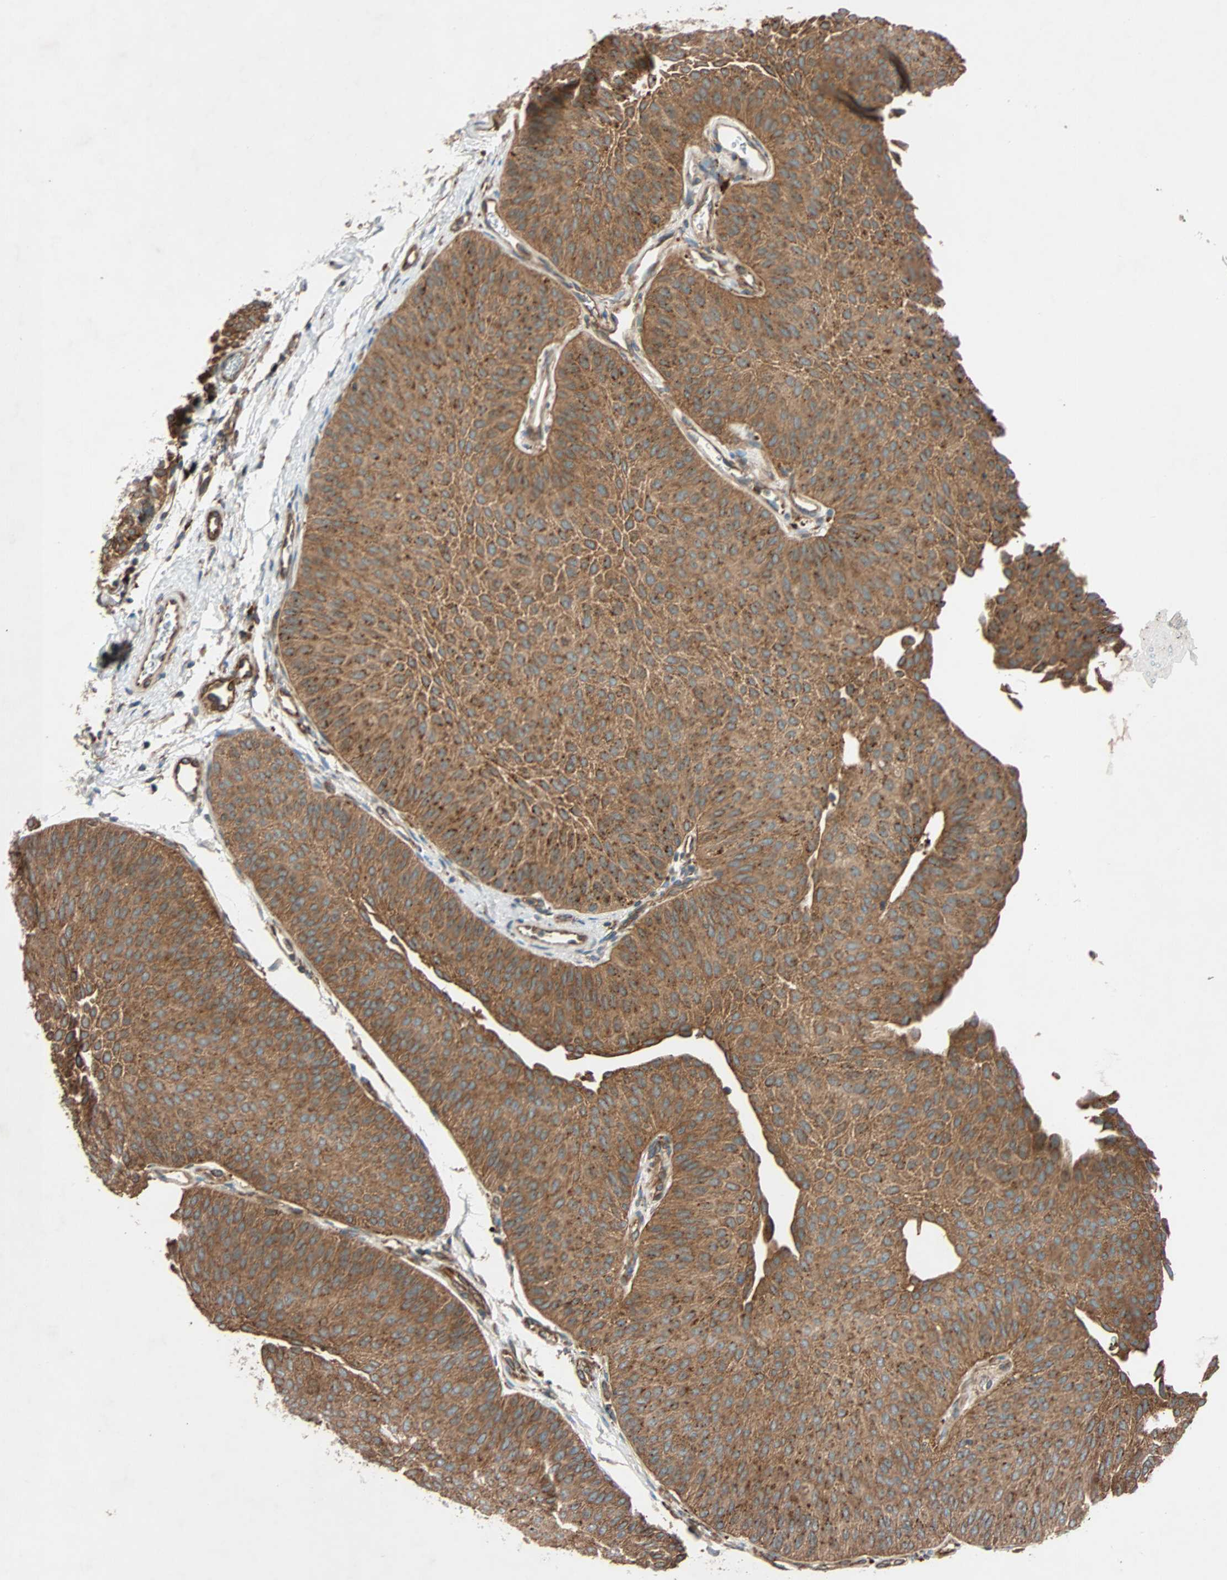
{"staining": {"intensity": "strong", "quantity": ">75%", "location": "cytoplasmic/membranous"}, "tissue": "urothelial cancer", "cell_type": "Tumor cells", "image_type": "cancer", "snomed": [{"axis": "morphology", "description": "Urothelial carcinoma, Low grade"}, {"axis": "topography", "description": "Urinary bladder"}], "caption": "Human low-grade urothelial carcinoma stained for a protein (brown) shows strong cytoplasmic/membranous positive positivity in approximately >75% of tumor cells.", "gene": "PHYH", "patient": {"sex": "female", "age": 60}}